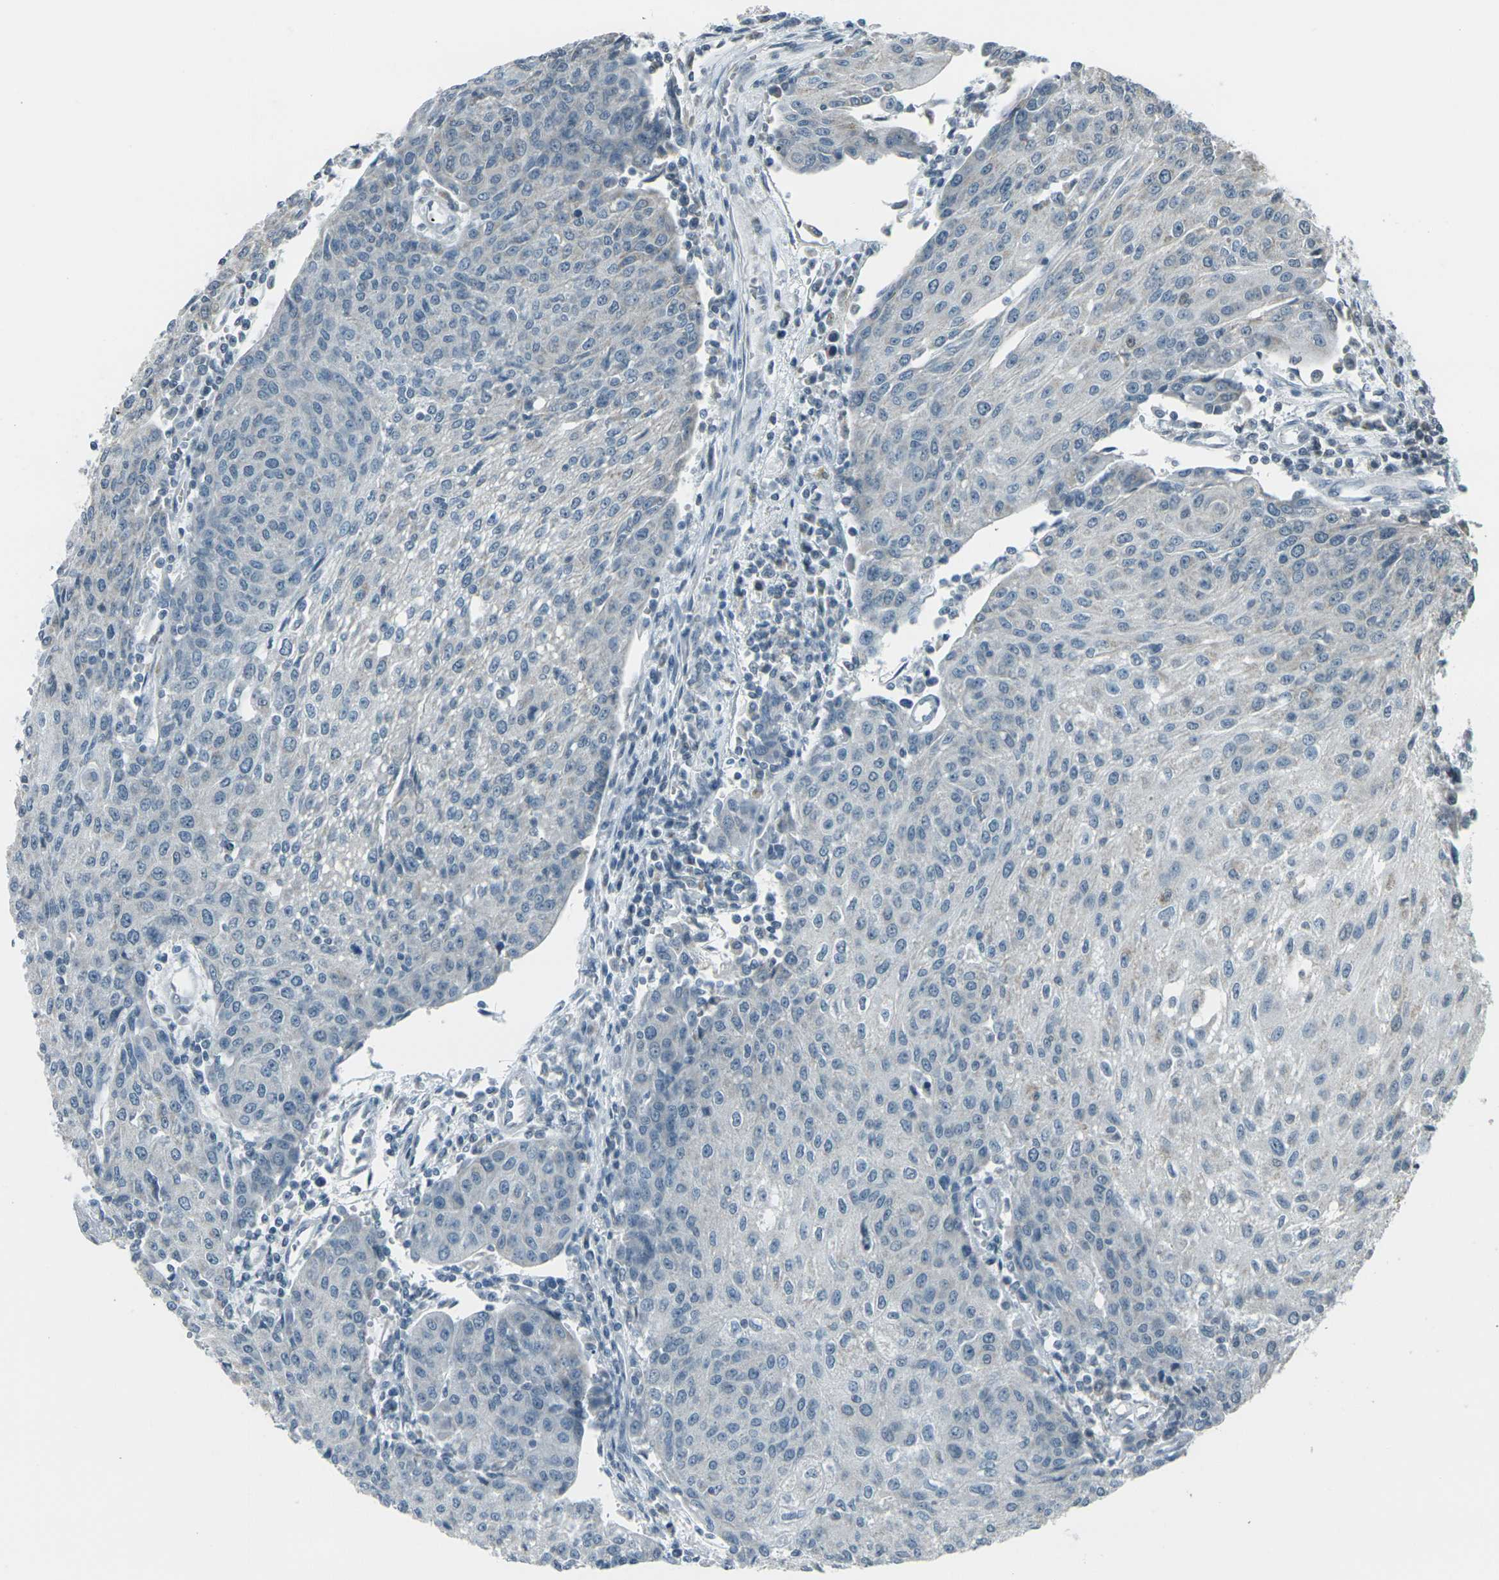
{"staining": {"intensity": "negative", "quantity": "none", "location": "none"}, "tissue": "urothelial cancer", "cell_type": "Tumor cells", "image_type": "cancer", "snomed": [{"axis": "morphology", "description": "Urothelial carcinoma, High grade"}, {"axis": "topography", "description": "Urinary bladder"}], "caption": "High power microscopy micrograph of an immunohistochemistry image of urothelial carcinoma (high-grade), revealing no significant positivity in tumor cells. Brightfield microscopy of immunohistochemistry stained with DAB (3,3'-diaminobenzidine) (brown) and hematoxylin (blue), captured at high magnification.", "gene": "H2BC1", "patient": {"sex": "female", "age": 85}}